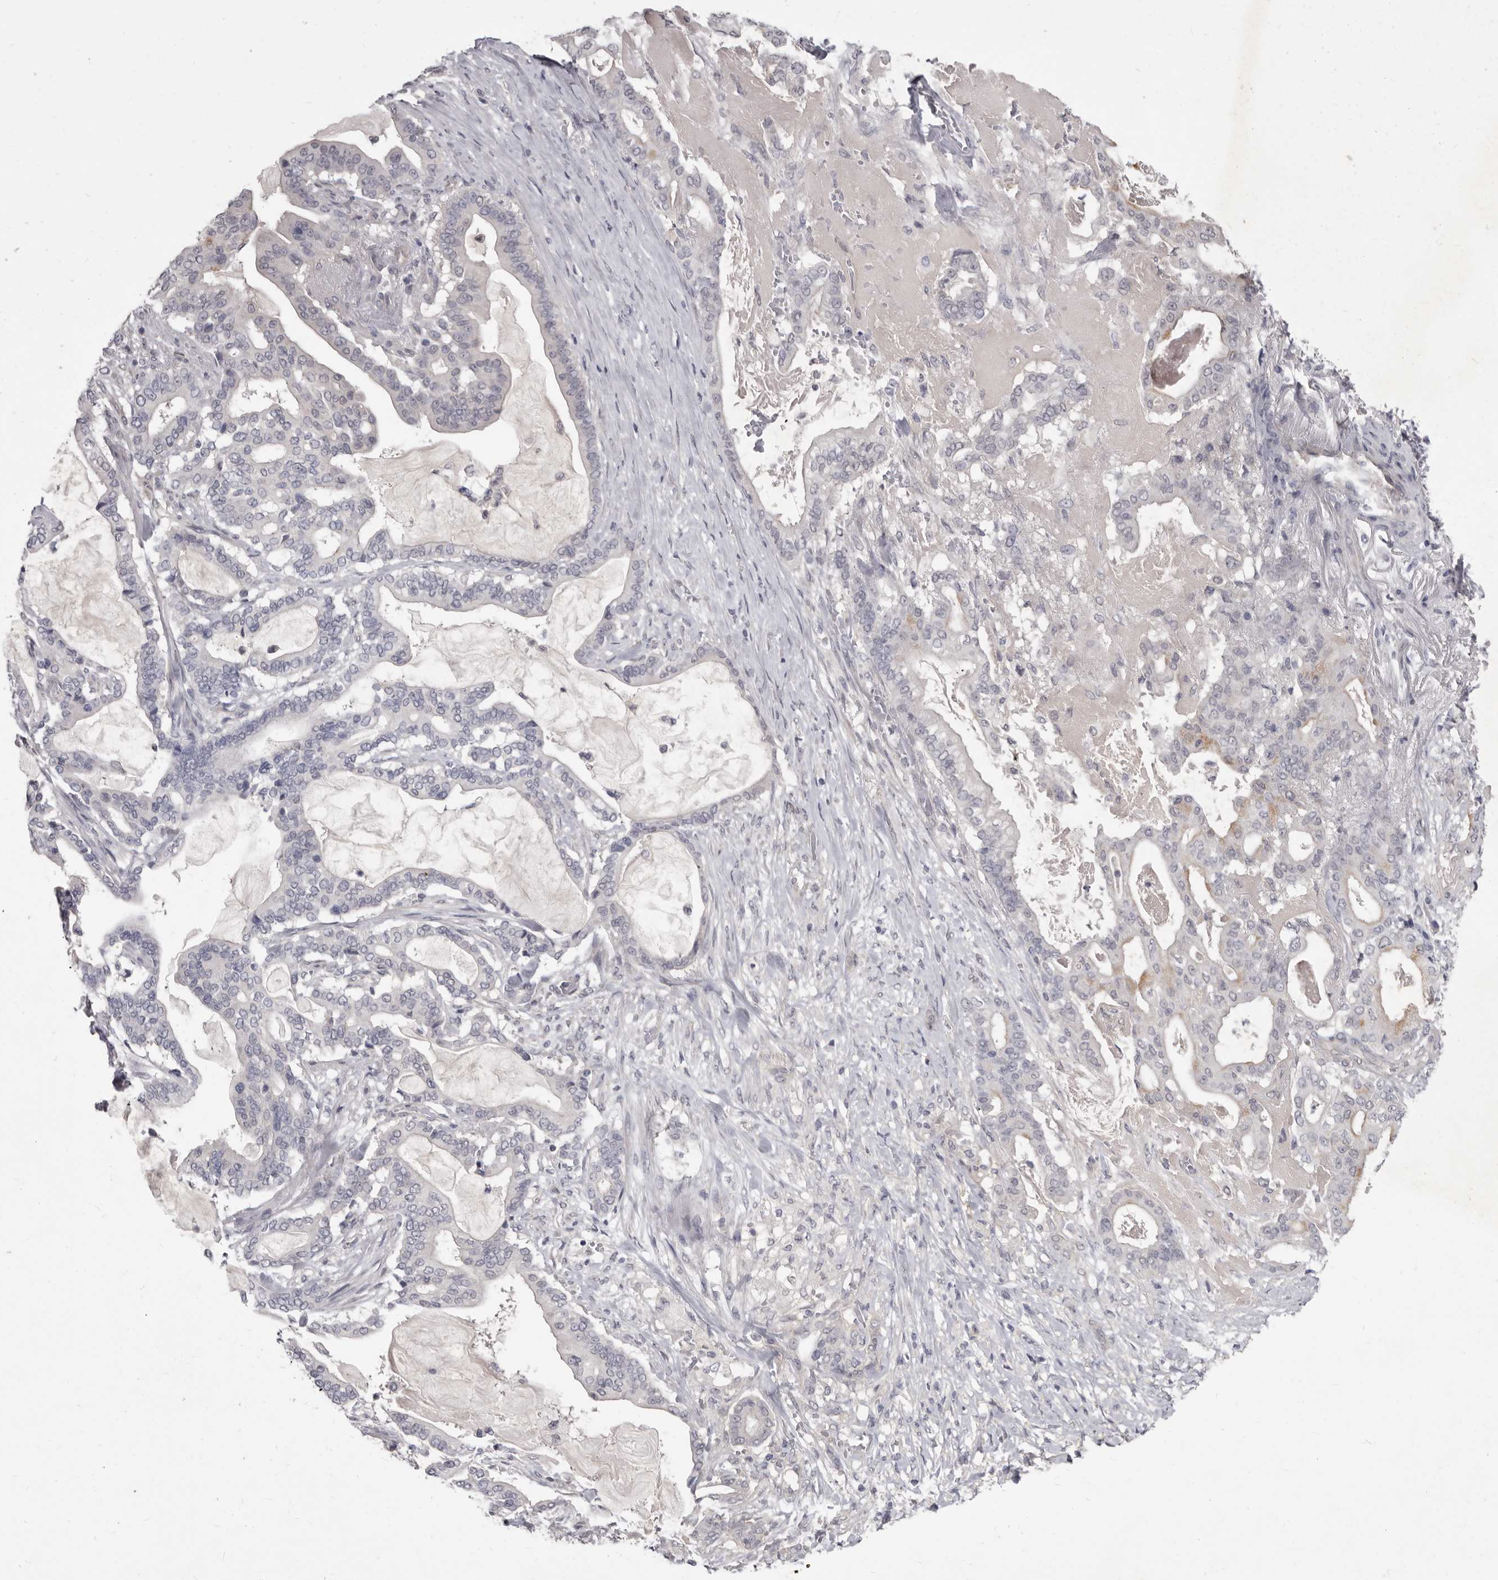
{"staining": {"intensity": "negative", "quantity": "none", "location": "none"}, "tissue": "pancreatic cancer", "cell_type": "Tumor cells", "image_type": "cancer", "snomed": [{"axis": "morphology", "description": "Adenocarcinoma, NOS"}, {"axis": "topography", "description": "Pancreas"}], "caption": "Immunohistochemical staining of adenocarcinoma (pancreatic) shows no significant positivity in tumor cells. Nuclei are stained in blue.", "gene": "GSK3B", "patient": {"sex": "male", "age": 63}}